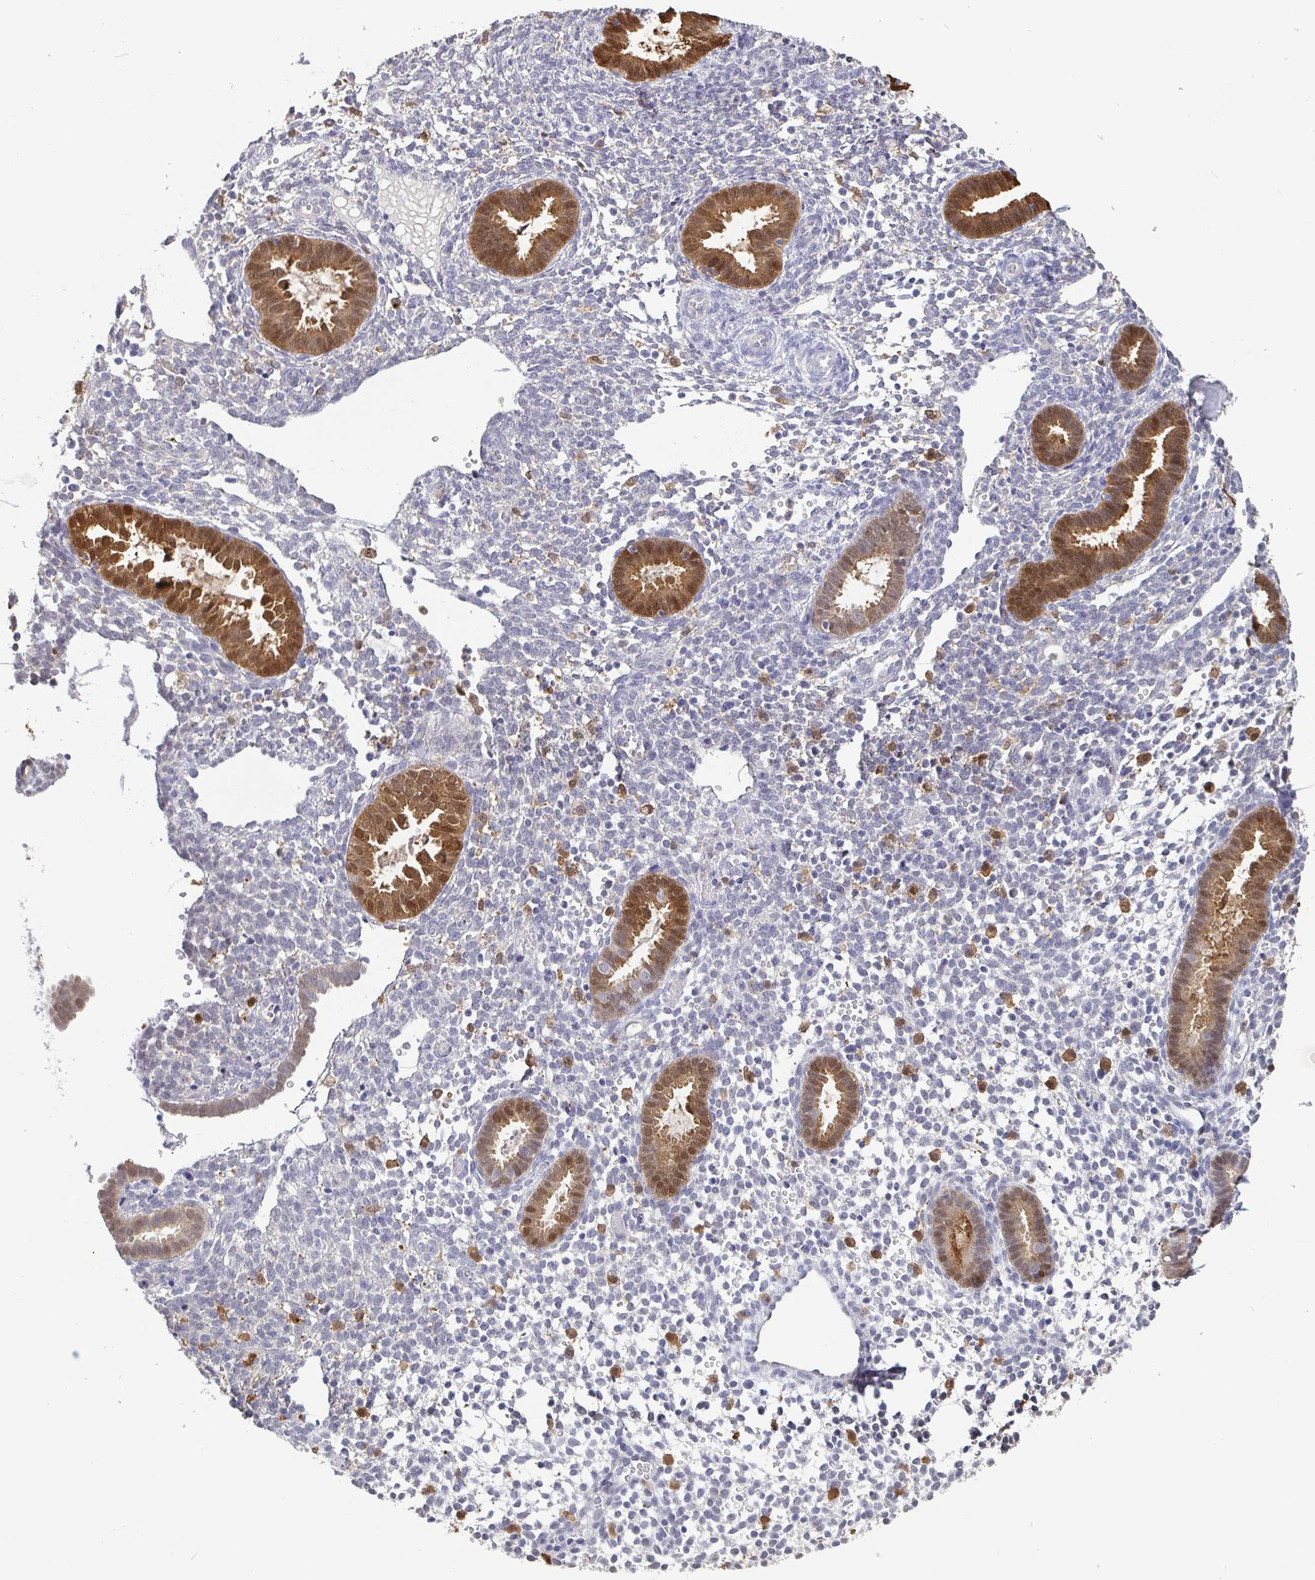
{"staining": {"intensity": "moderate", "quantity": "<25%", "location": "cytoplasmic/membranous"}, "tissue": "endometrium", "cell_type": "Cells in endometrial stroma", "image_type": "normal", "snomed": [{"axis": "morphology", "description": "Normal tissue, NOS"}, {"axis": "topography", "description": "Endometrium"}], "caption": "Immunohistochemistry (IHC) micrograph of unremarkable endometrium: human endometrium stained using IHC demonstrates low levels of moderate protein expression localized specifically in the cytoplasmic/membranous of cells in endometrial stroma, appearing as a cytoplasmic/membranous brown color.", "gene": "IDH1", "patient": {"sex": "female", "age": 36}}